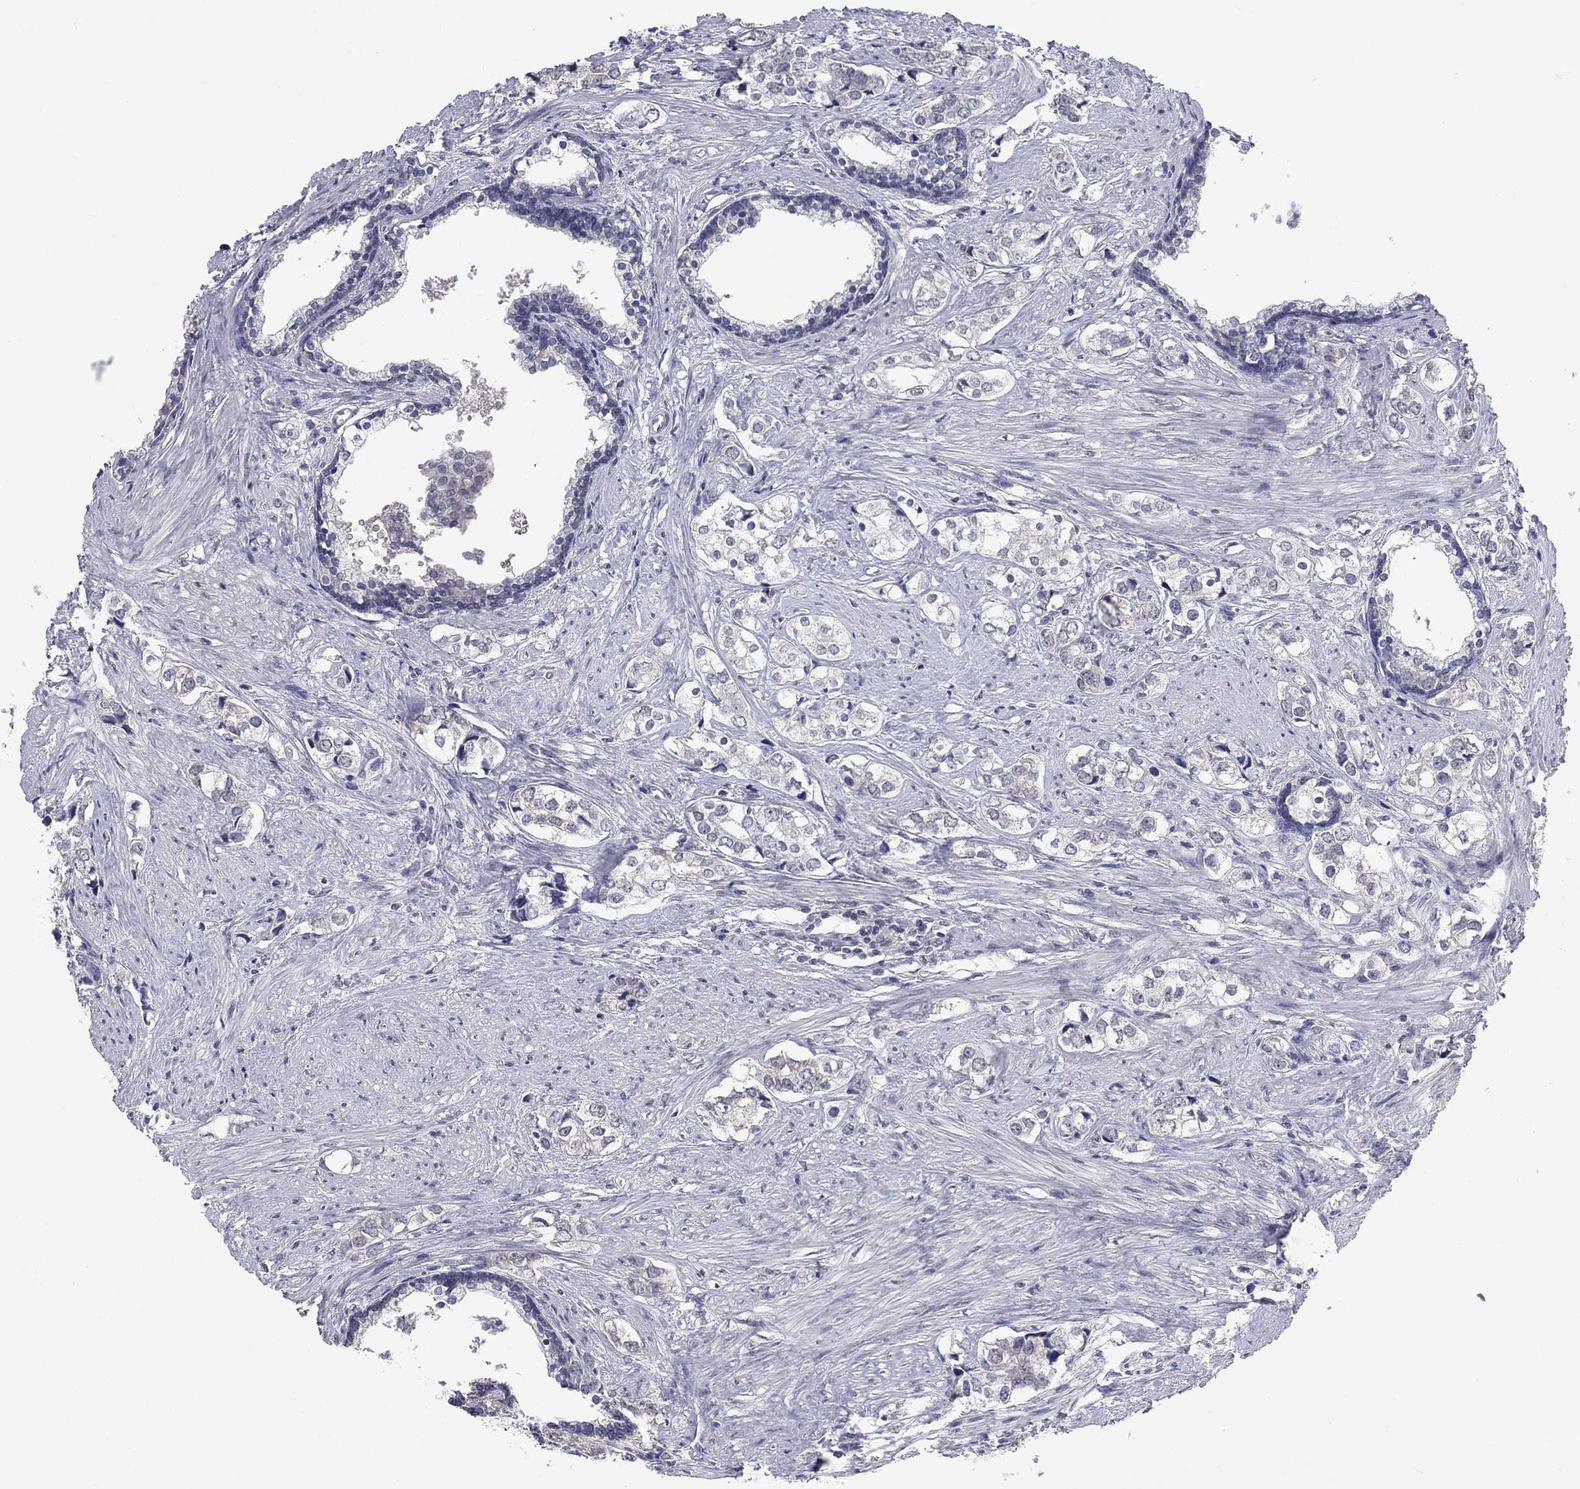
{"staining": {"intensity": "negative", "quantity": "none", "location": "none"}, "tissue": "prostate cancer", "cell_type": "Tumor cells", "image_type": "cancer", "snomed": [{"axis": "morphology", "description": "Adenocarcinoma, NOS"}, {"axis": "topography", "description": "Prostate and seminal vesicle, NOS"}], "caption": "Image shows no protein positivity in tumor cells of prostate adenocarcinoma tissue.", "gene": "SPATA33", "patient": {"sex": "male", "age": 63}}